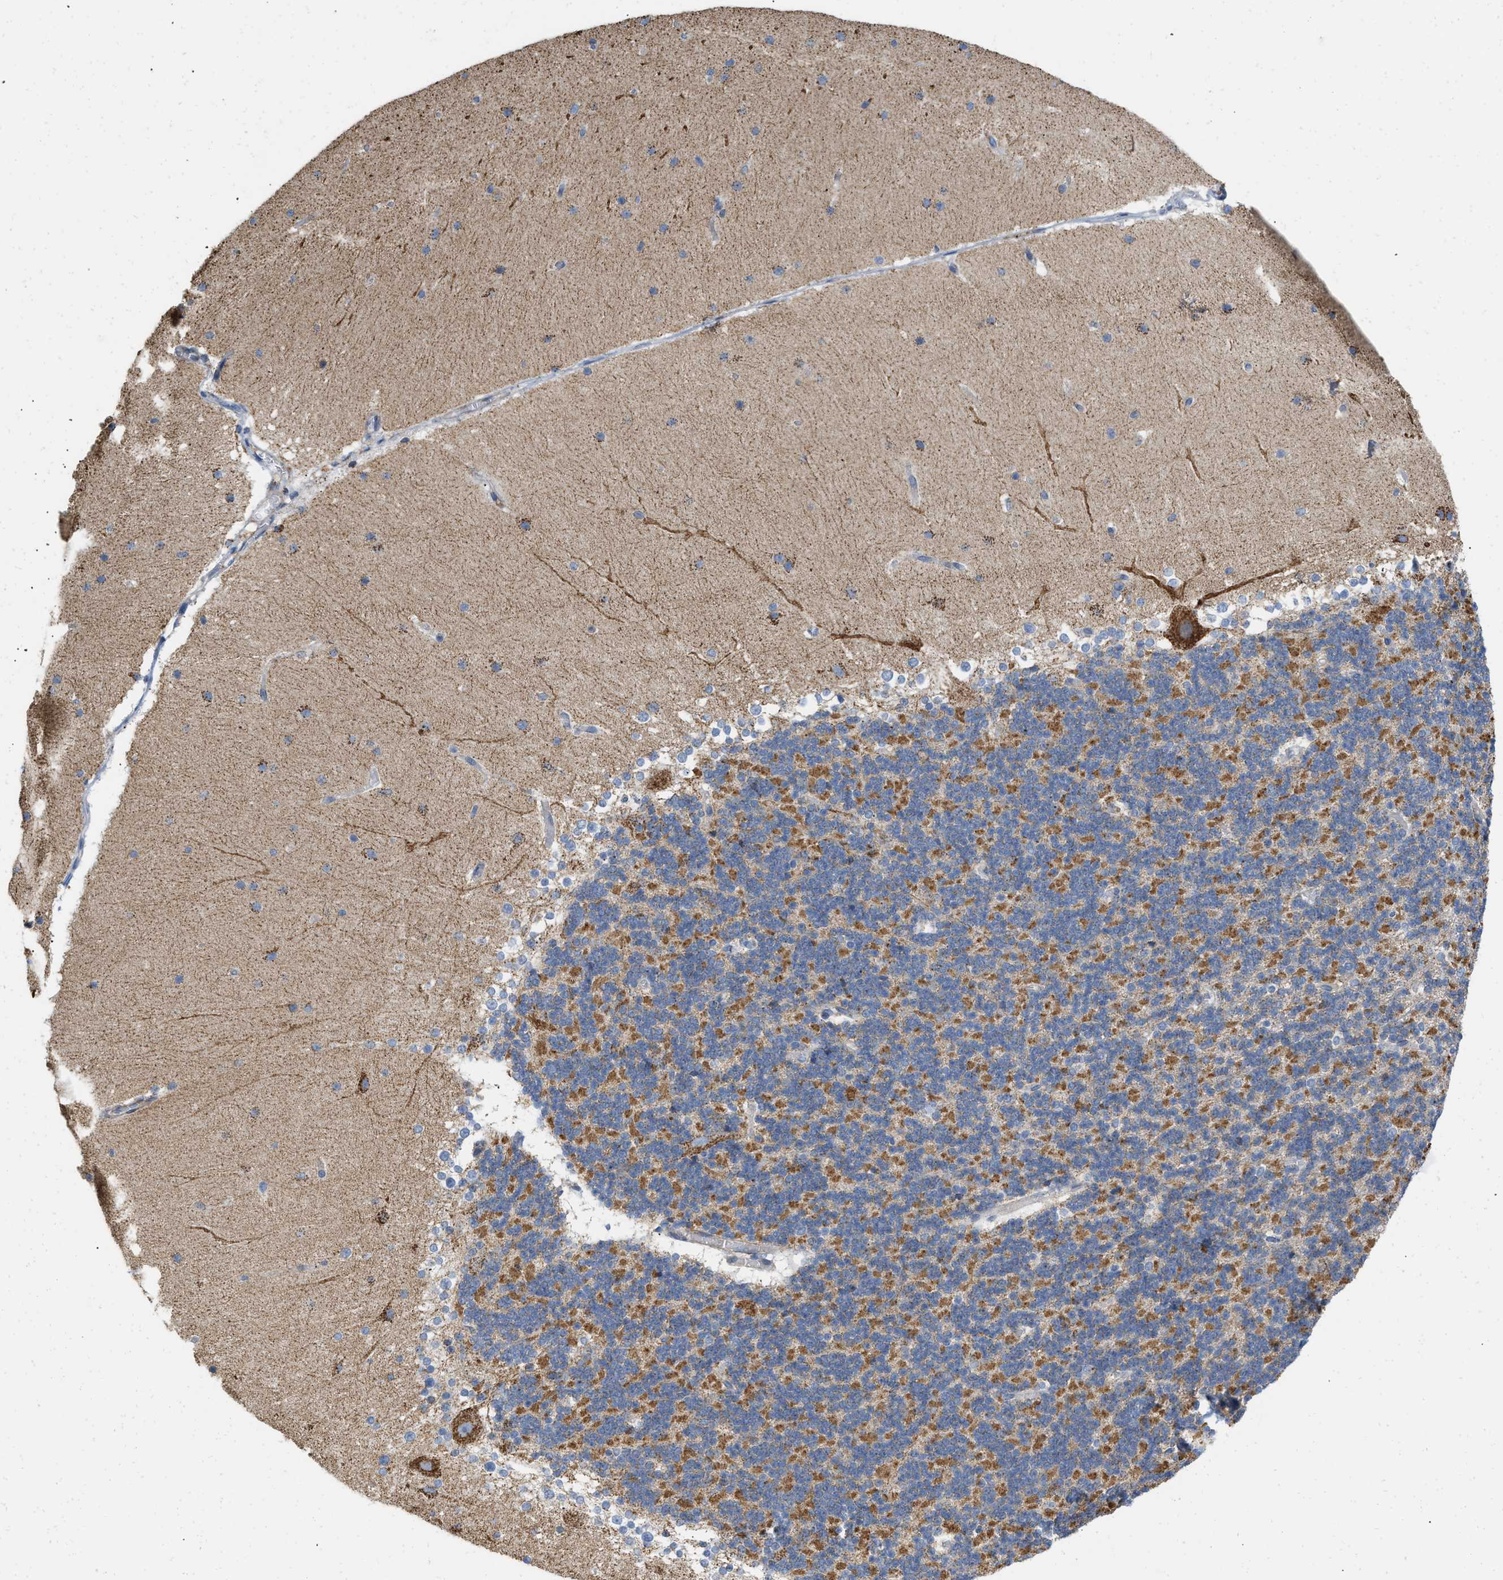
{"staining": {"intensity": "moderate", "quantity": "25%-75%", "location": "cytoplasmic/membranous"}, "tissue": "cerebellum", "cell_type": "Cells in granular layer", "image_type": "normal", "snomed": [{"axis": "morphology", "description": "Normal tissue, NOS"}, {"axis": "topography", "description": "Cerebellum"}], "caption": "Immunohistochemical staining of unremarkable cerebellum demonstrates 25%-75% levels of moderate cytoplasmic/membranous protein positivity in approximately 25%-75% of cells in granular layer.", "gene": "GRB10", "patient": {"sex": "female", "age": 19}}